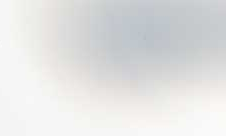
{"staining": {"intensity": "negative", "quantity": "none", "location": "none"}, "tissue": "liver cancer", "cell_type": "Tumor cells", "image_type": "cancer", "snomed": [{"axis": "morphology", "description": "Carcinoma, Hepatocellular, NOS"}, {"axis": "topography", "description": "Liver"}], "caption": "The micrograph shows no staining of tumor cells in hepatocellular carcinoma (liver).", "gene": "BTBD19", "patient": {"sex": "male", "age": 67}}